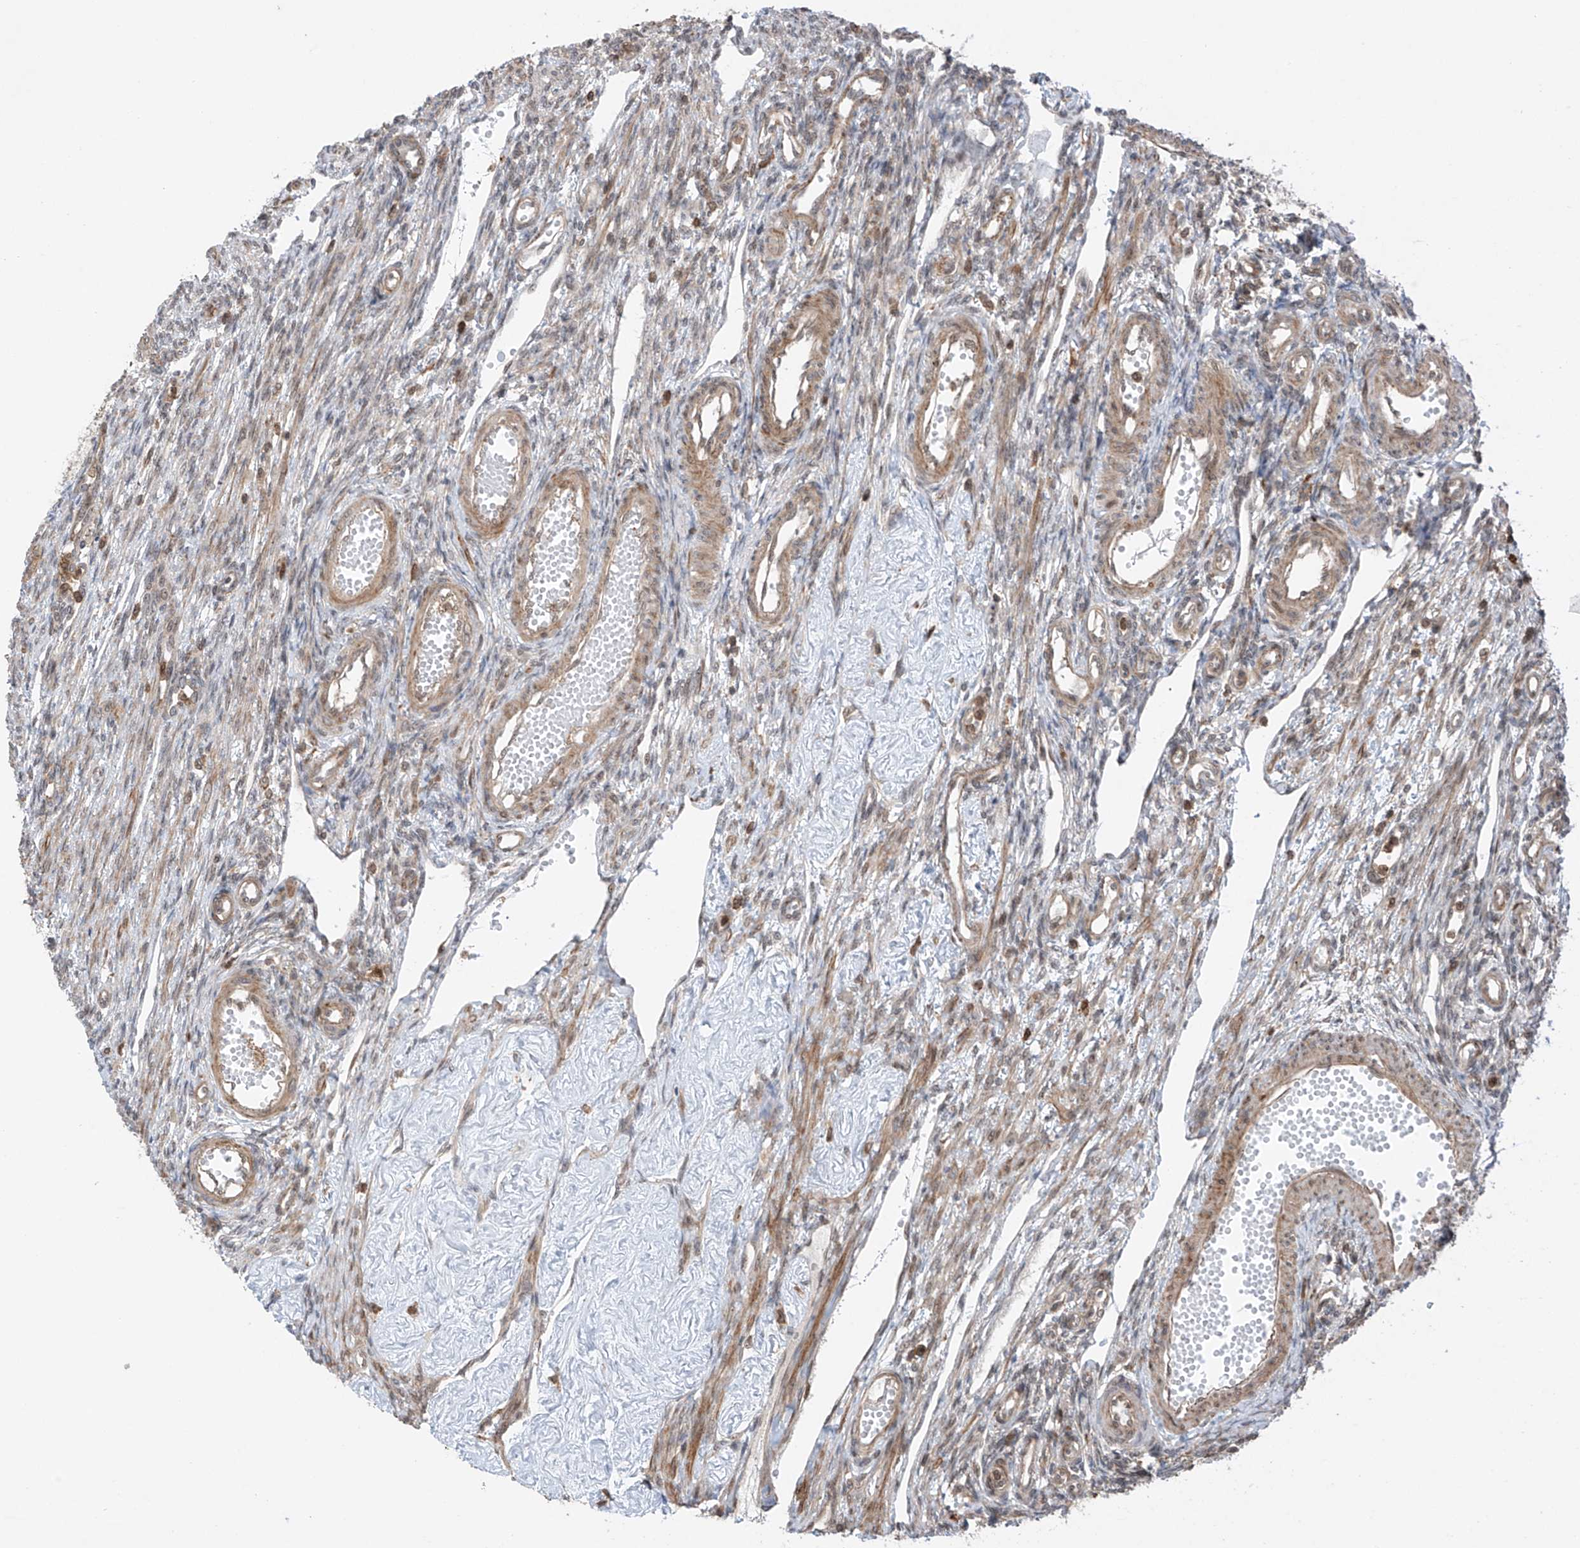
{"staining": {"intensity": "moderate", "quantity": "25%-75%", "location": "nuclear"}, "tissue": "ovary", "cell_type": "Ovarian stroma cells", "image_type": "normal", "snomed": [{"axis": "morphology", "description": "Normal tissue, NOS"}, {"axis": "morphology", "description": "Cyst, NOS"}, {"axis": "topography", "description": "Ovary"}], "caption": "Ovarian stroma cells reveal moderate nuclear staining in approximately 25%-75% of cells in benign ovary. The staining was performed using DAB (3,3'-diaminobenzidine), with brown indicating positive protein expression. Nuclei are stained blue with hematoxylin.", "gene": "REPIN1", "patient": {"sex": "female", "age": 33}}